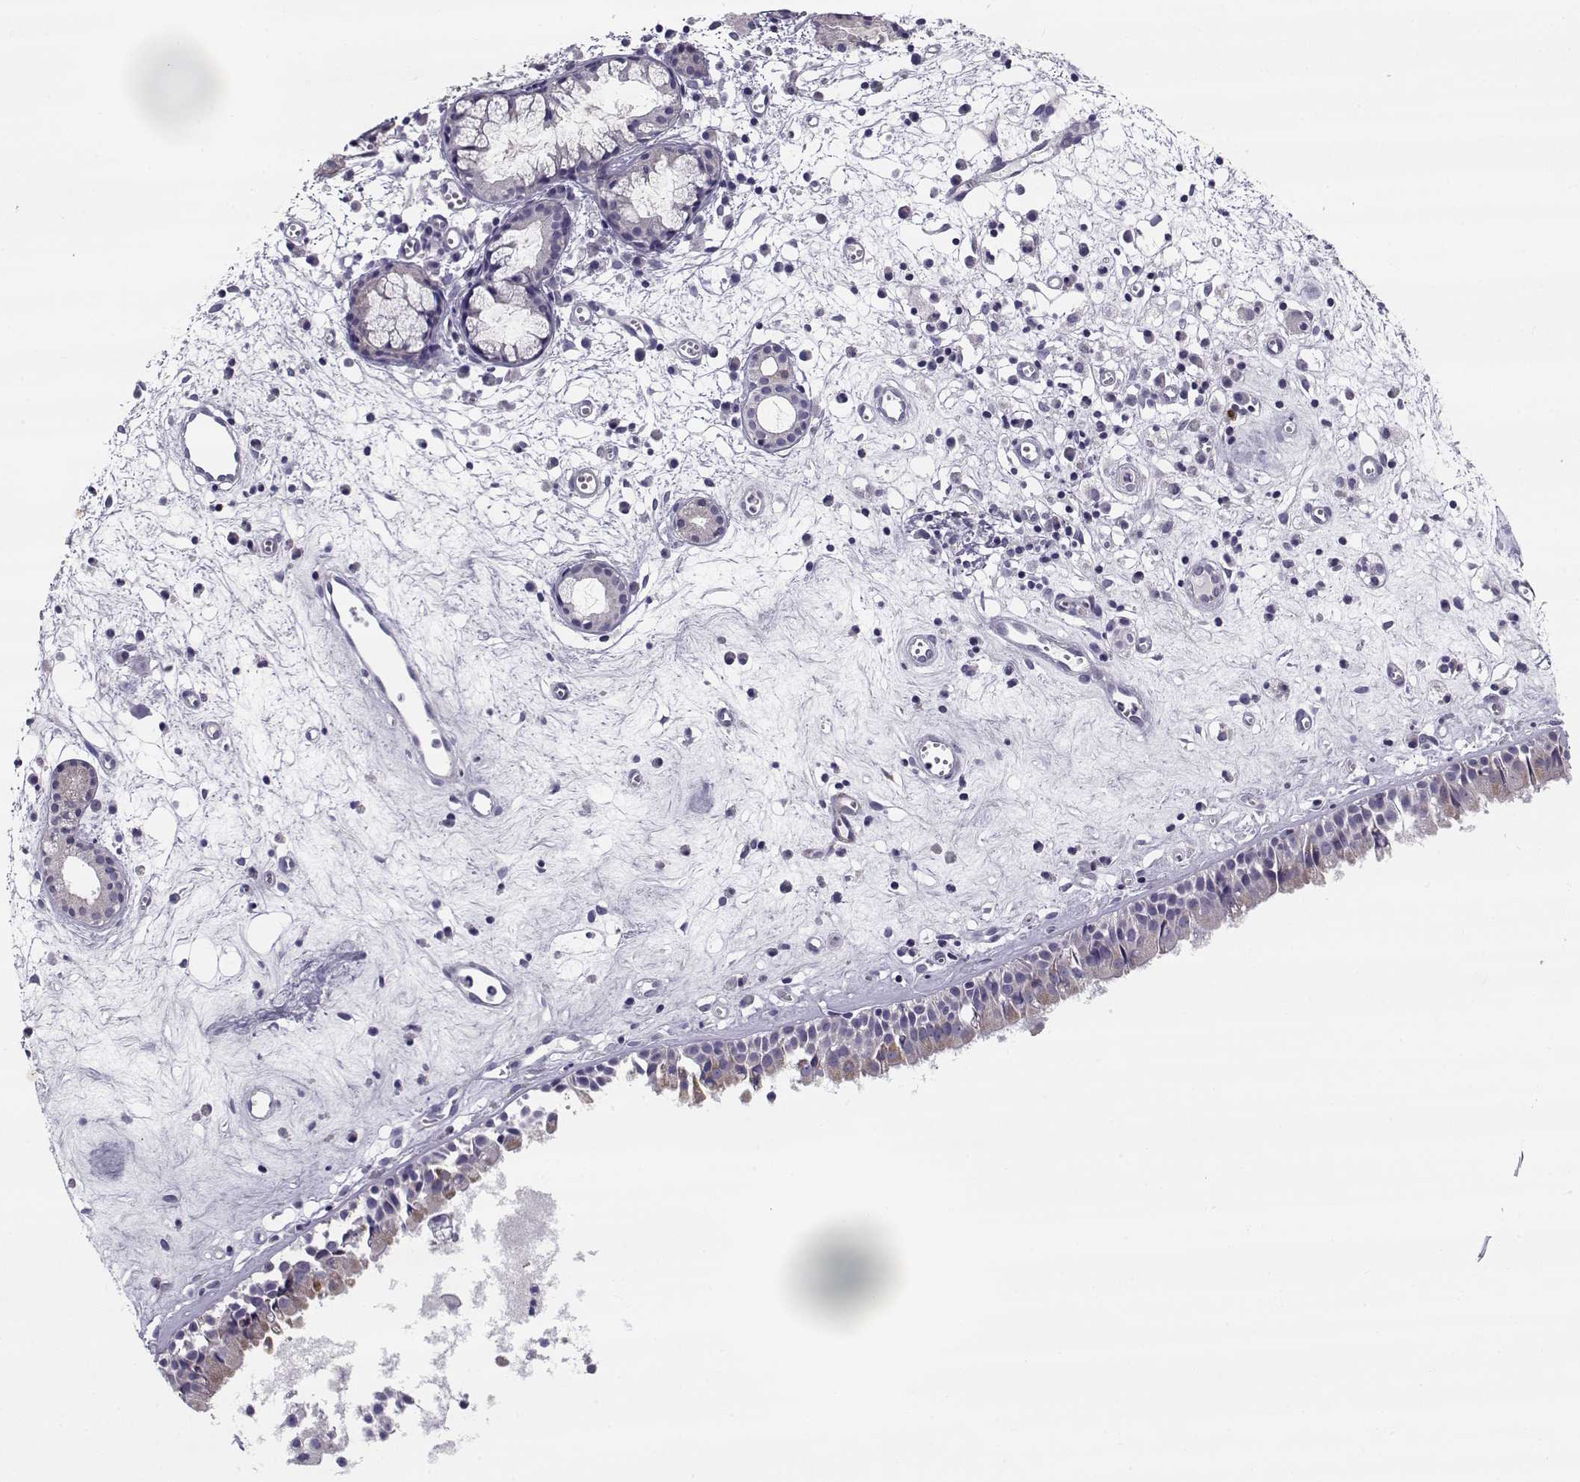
{"staining": {"intensity": "weak", "quantity": "<25%", "location": "cytoplasmic/membranous"}, "tissue": "nasopharynx", "cell_type": "Respiratory epithelial cells", "image_type": "normal", "snomed": [{"axis": "morphology", "description": "Normal tissue, NOS"}, {"axis": "topography", "description": "Nasopharynx"}], "caption": "Normal nasopharynx was stained to show a protein in brown. There is no significant expression in respiratory epithelial cells. (Immunohistochemistry, brightfield microscopy, high magnification).", "gene": "CREB3L3", "patient": {"sex": "male", "age": 61}}